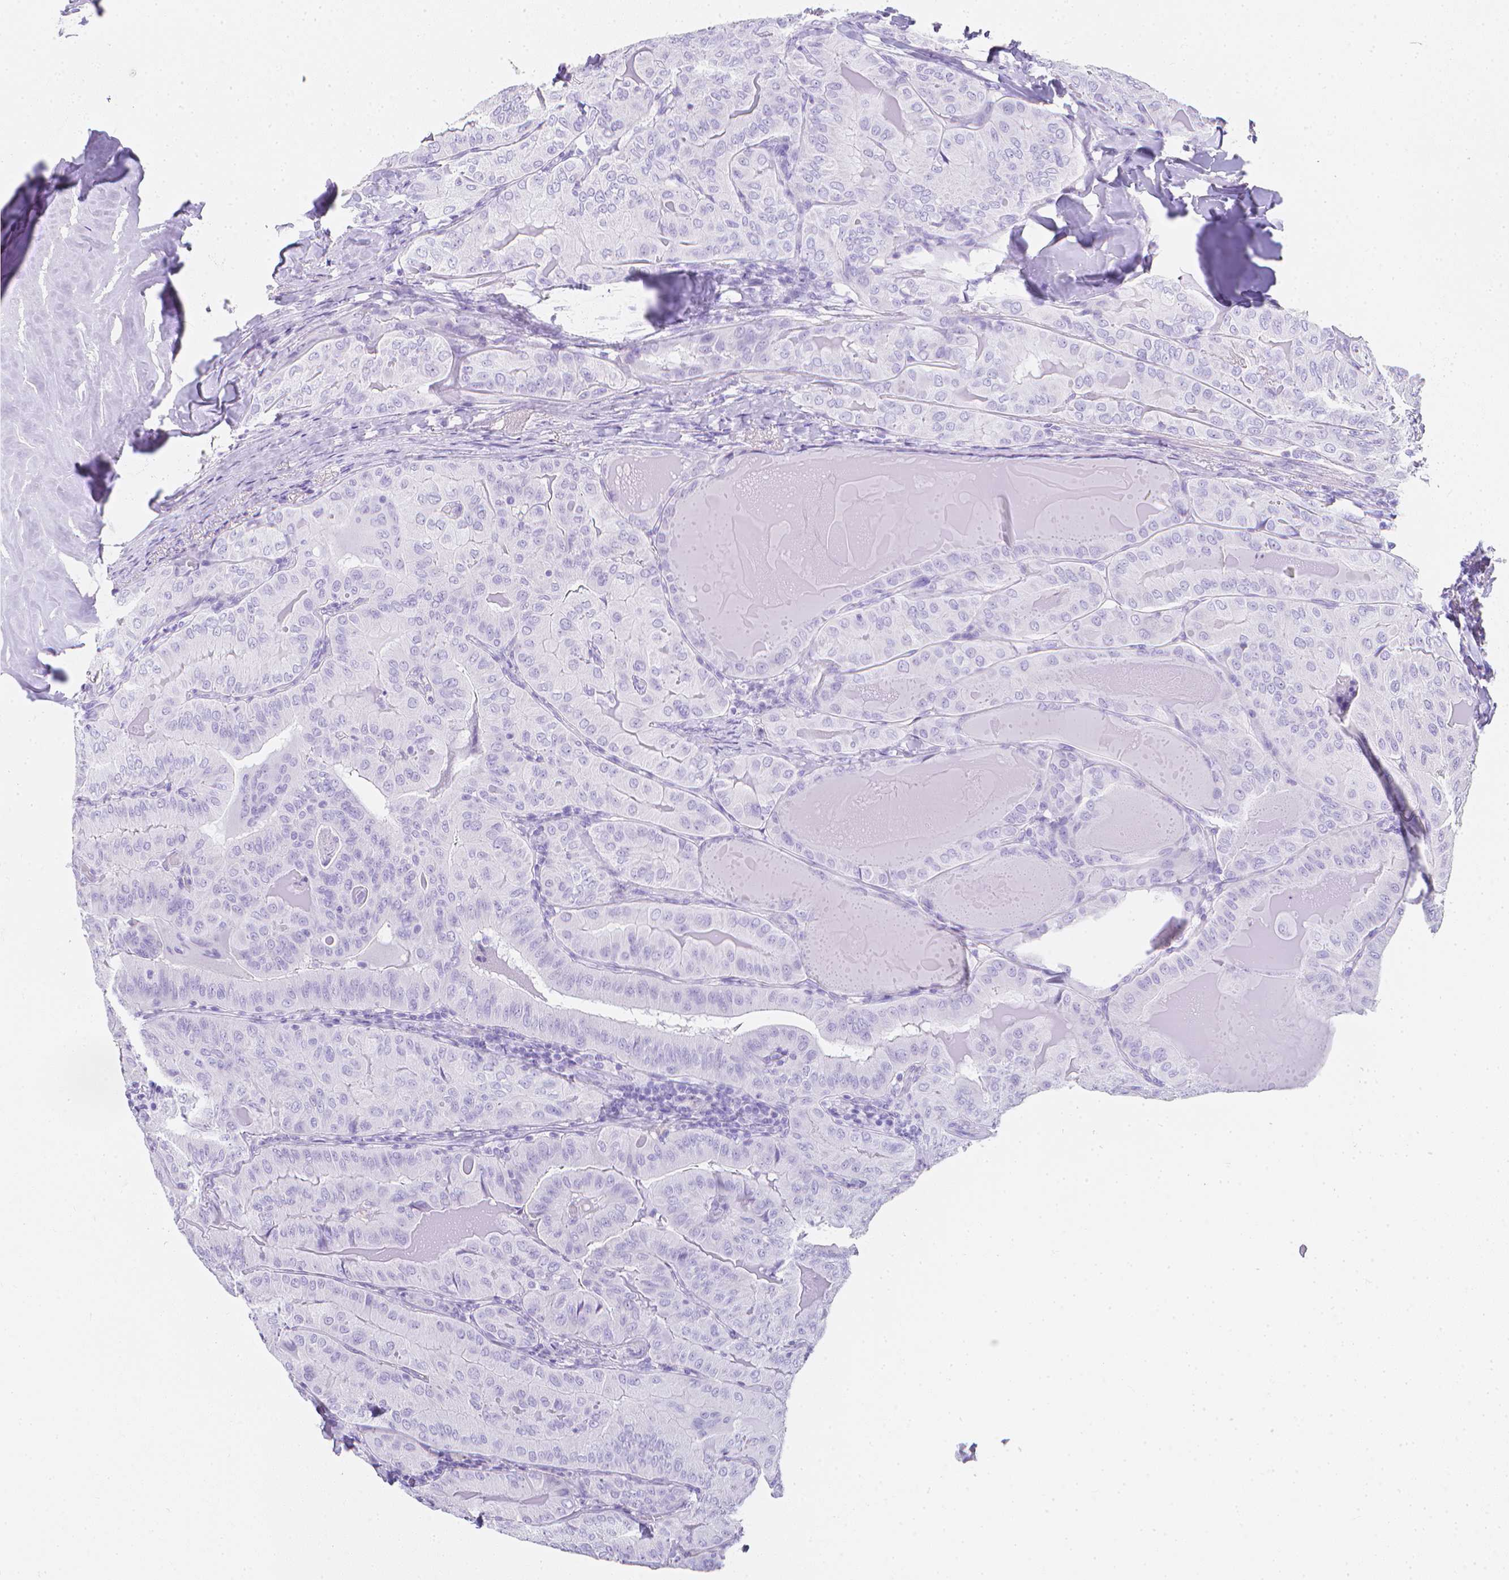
{"staining": {"intensity": "negative", "quantity": "none", "location": "none"}, "tissue": "thyroid cancer", "cell_type": "Tumor cells", "image_type": "cancer", "snomed": [{"axis": "morphology", "description": "Papillary adenocarcinoma, NOS"}, {"axis": "topography", "description": "Thyroid gland"}], "caption": "An image of human thyroid cancer is negative for staining in tumor cells.", "gene": "LGALS4", "patient": {"sex": "female", "age": 68}}